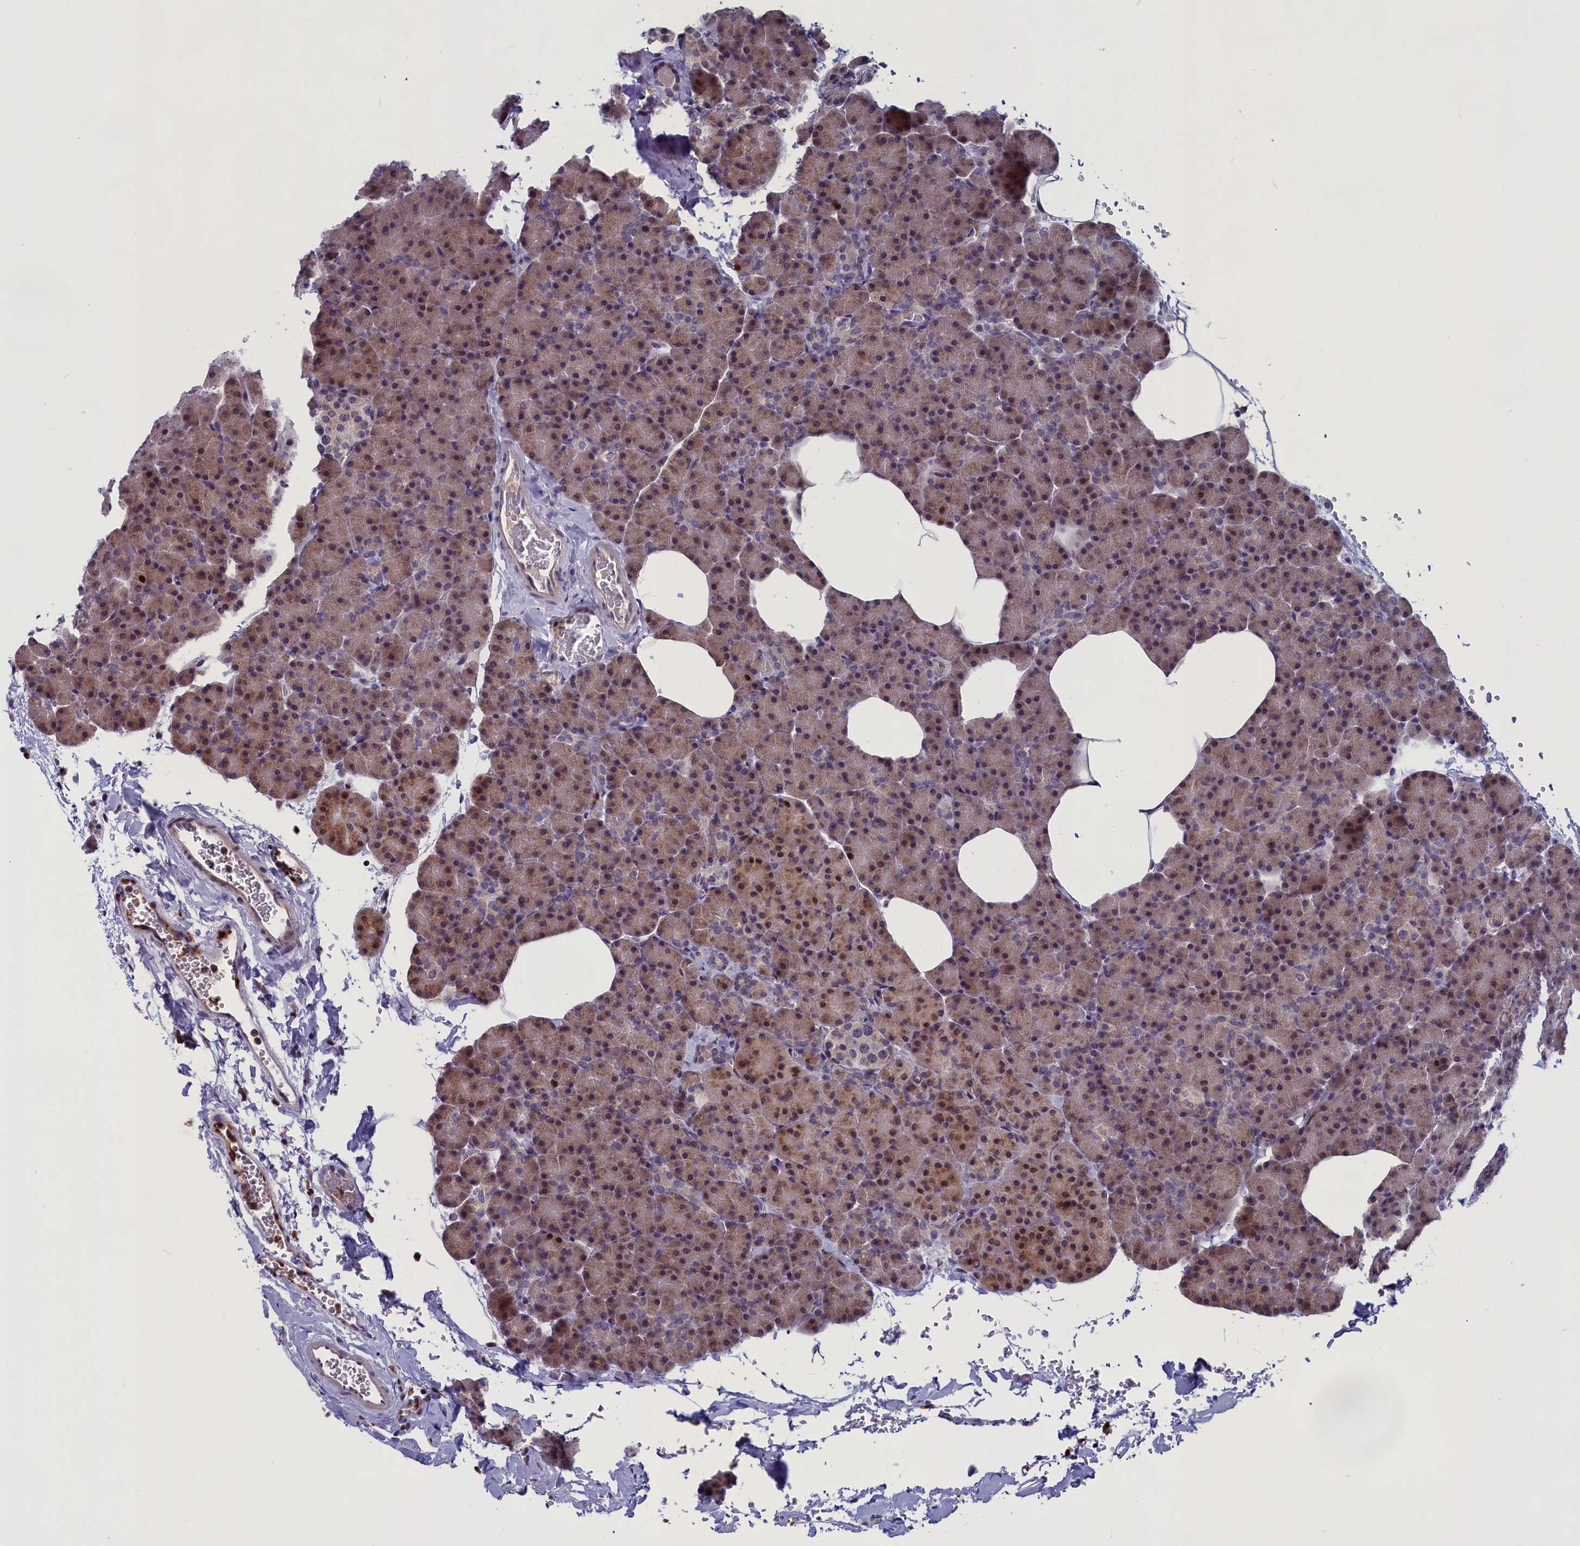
{"staining": {"intensity": "moderate", "quantity": ">75%", "location": "cytoplasmic/membranous,nuclear"}, "tissue": "pancreas", "cell_type": "Exocrine glandular cells", "image_type": "normal", "snomed": [{"axis": "morphology", "description": "Normal tissue, NOS"}, {"axis": "topography", "description": "Pancreas"}], "caption": "This histopathology image displays immunohistochemistry (IHC) staining of benign human pancreas, with medium moderate cytoplasmic/membranous,nuclear positivity in about >75% of exocrine glandular cells.", "gene": "LIG1", "patient": {"sex": "female", "age": 35}}